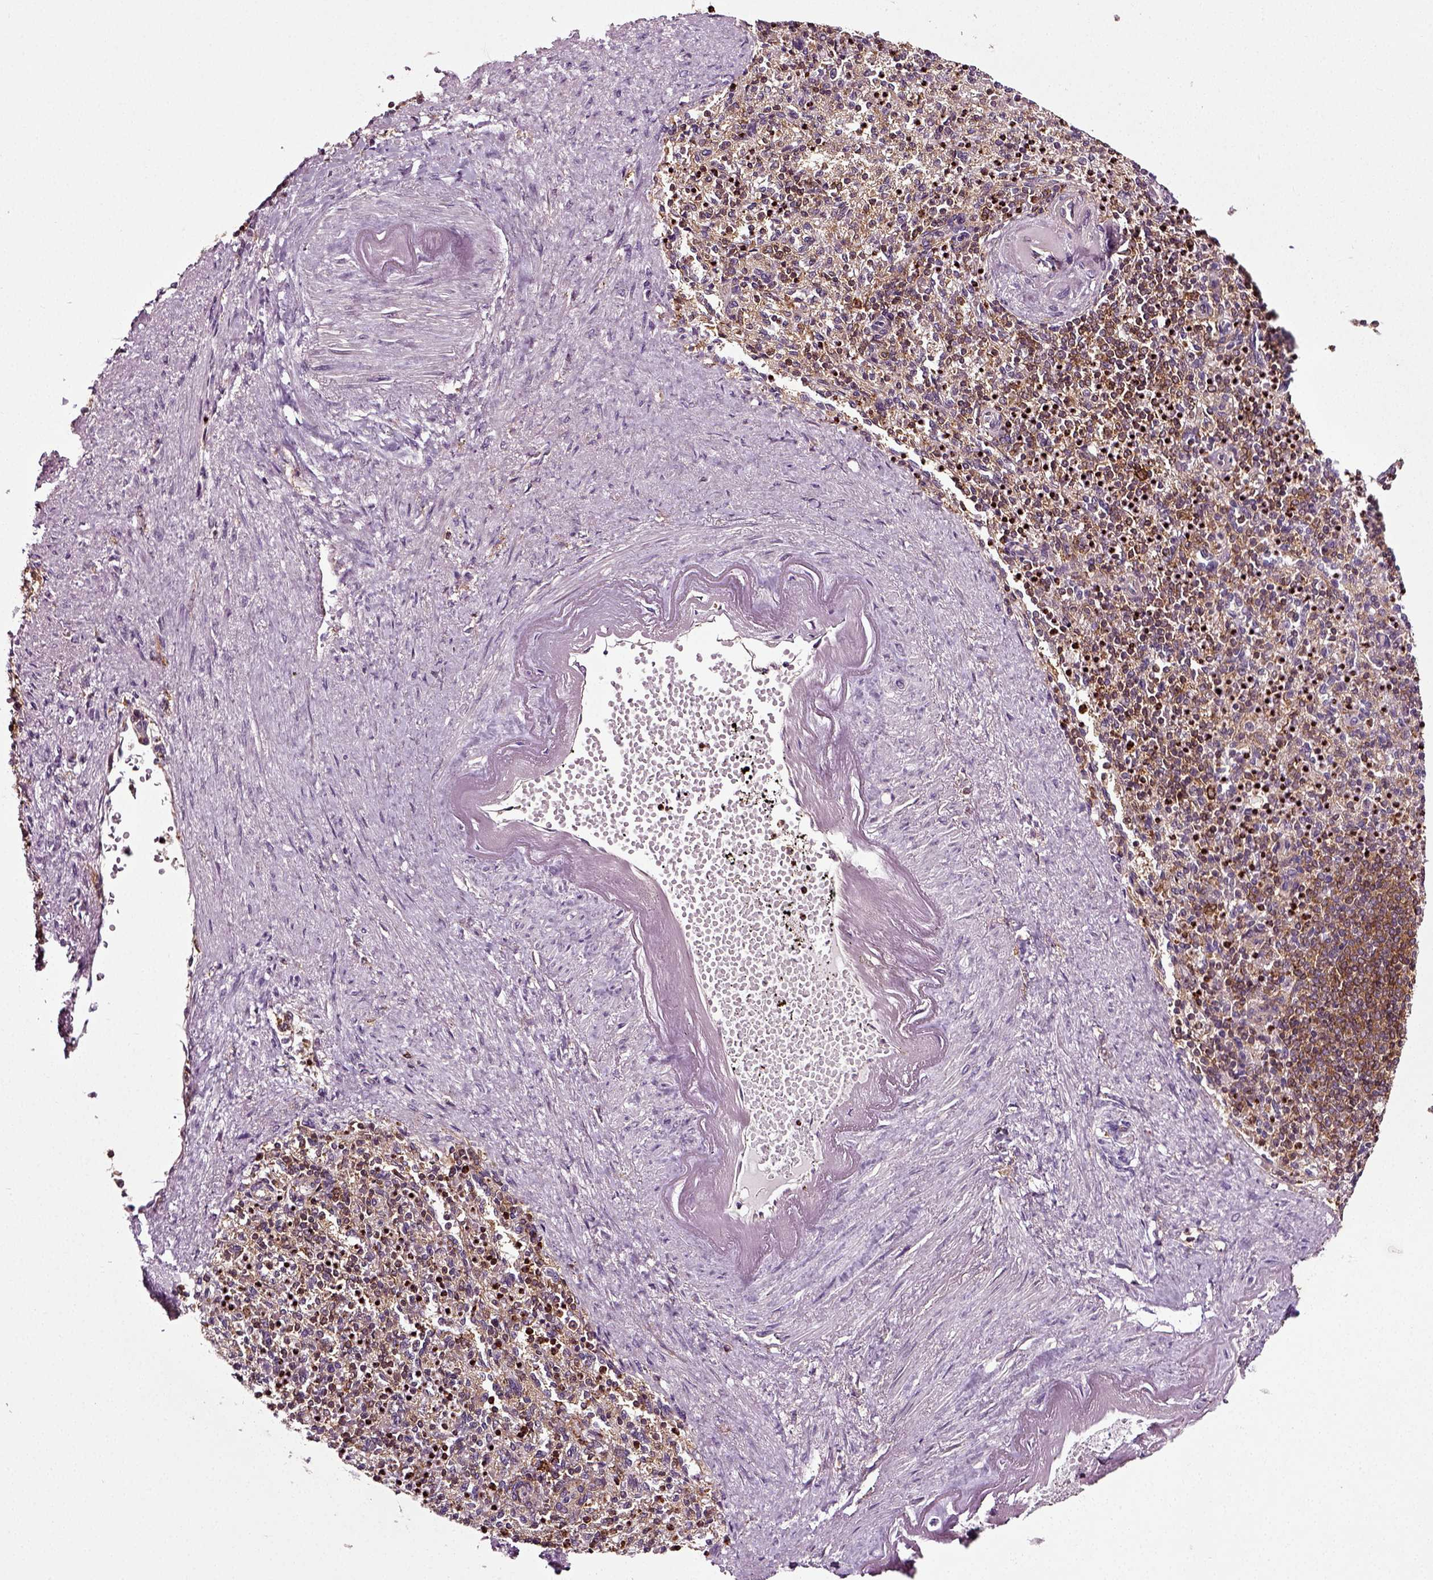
{"staining": {"intensity": "strong", "quantity": "<25%", "location": "cytoplasmic/membranous"}, "tissue": "spleen", "cell_type": "Cells in red pulp", "image_type": "normal", "snomed": [{"axis": "morphology", "description": "Normal tissue, NOS"}, {"axis": "topography", "description": "Spleen"}], "caption": "Immunohistochemistry image of unremarkable spleen stained for a protein (brown), which shows medium levels of strong cytoplasmic/membranous expression in about <25% of cells in red pulp.", "gene": "RHOF", "patient": {"sex": "female", "age": 74}}